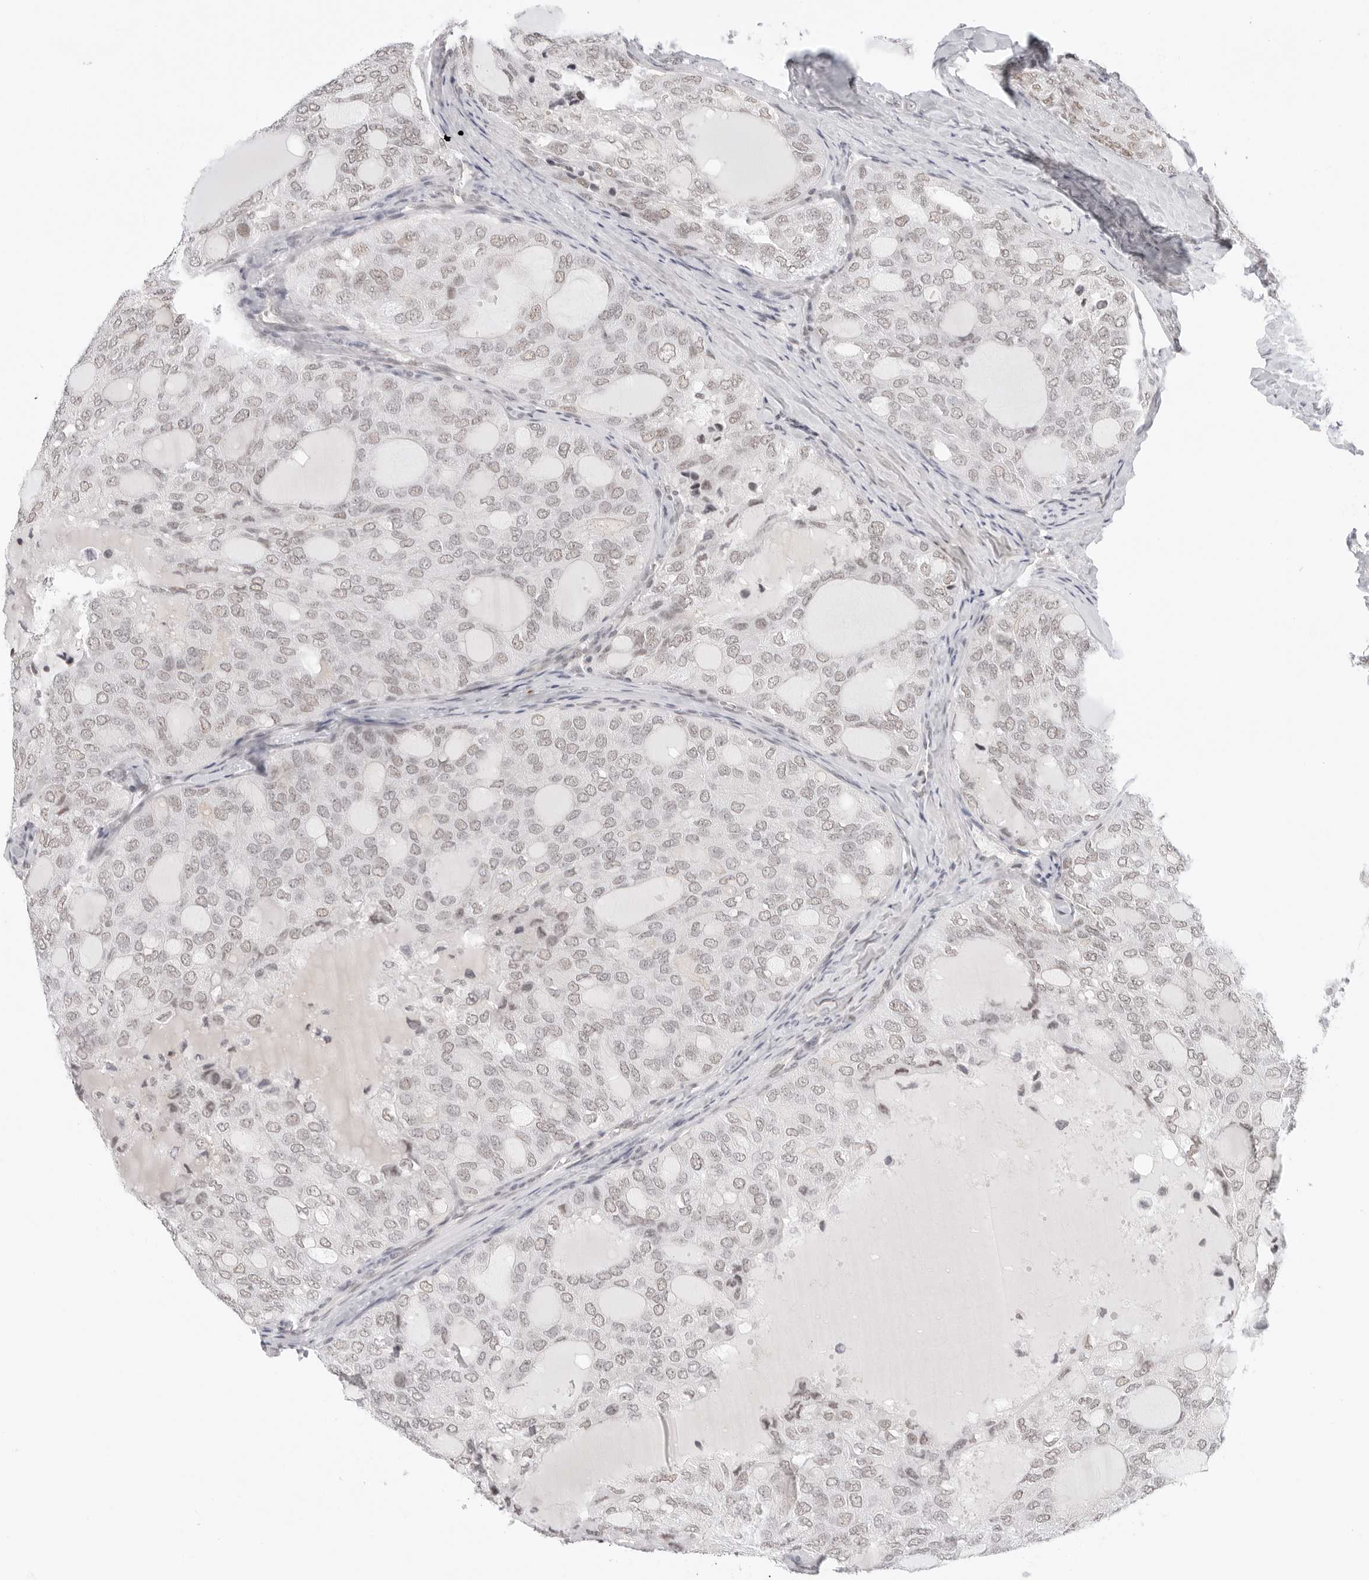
{"staining": {"intensity": "weak", "quantity": "<25%", "location": "nuclear"}, "tissue": "thyroid cancer", "cell_type": "Tumor cells", "image_type": "cancer", "snomed": [{"axis": "morphology", "description": "Follicular adenoma carcinoma, NOS"}, {"axis": "topography", "description": "Thyroid gland"}], "caption": "Thyroid cancer (follicular adenoma carcinoma) was stained to show a protein in brown. There is no significant staining in tumor cells.", "gene": "TCIM", "patient": {"sex": "male", "age": 75}}